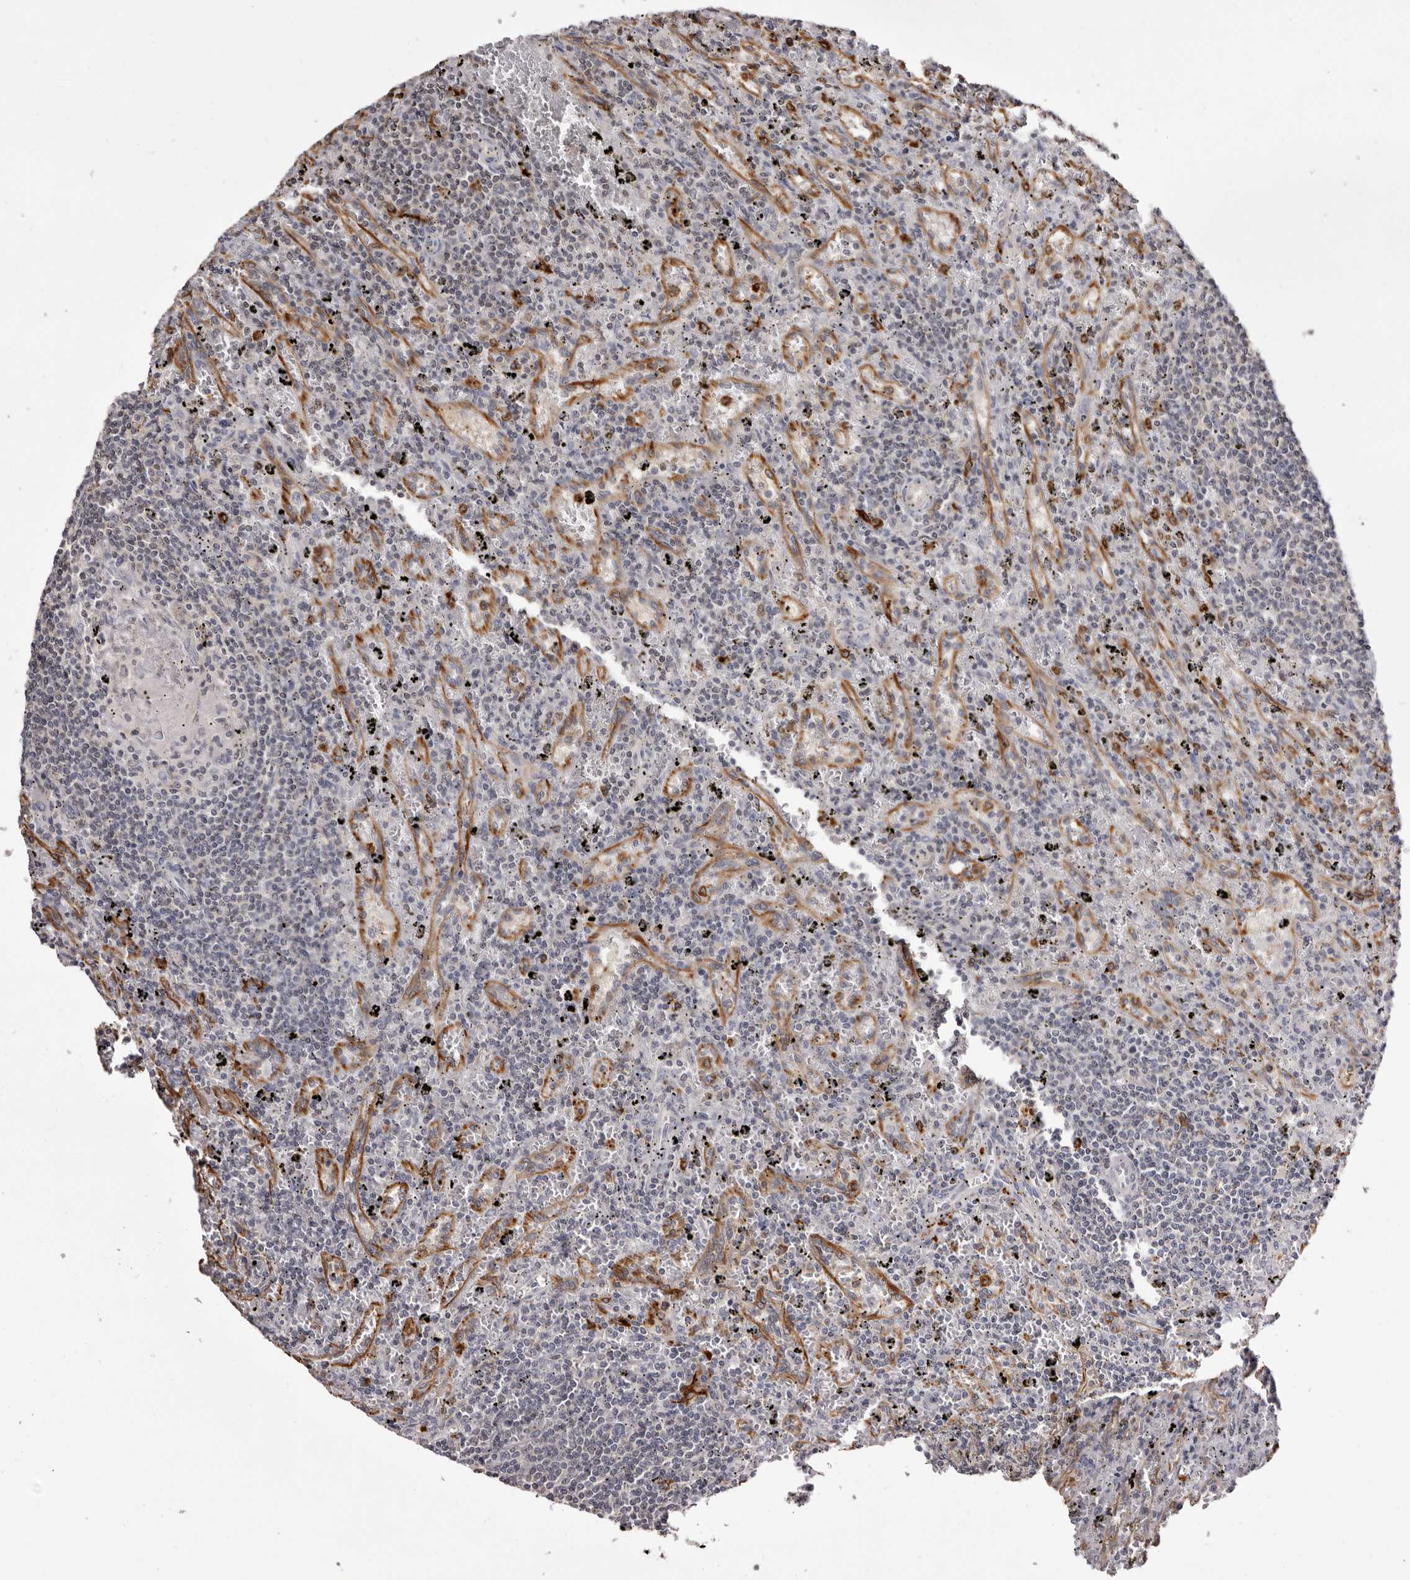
{"staining": {"intensity": "negative", "quantity": "none", "location": "none"}, "tissue": "lymphoma", "cell_type": "Tumor cells", "image_type": "cancer", "snomed": [{"axis": "morphology", "description": "Malignant lymphoma, non-Hodgkin's type, Low grade"}, {"axis": "topography", "description": "Spleen"}], "caption": "An image of lymphoma stained for a protein displays no brown staining in tumor cells.", "gene": "TNNI1", "patient": {"sex": "male", "age": 76}}